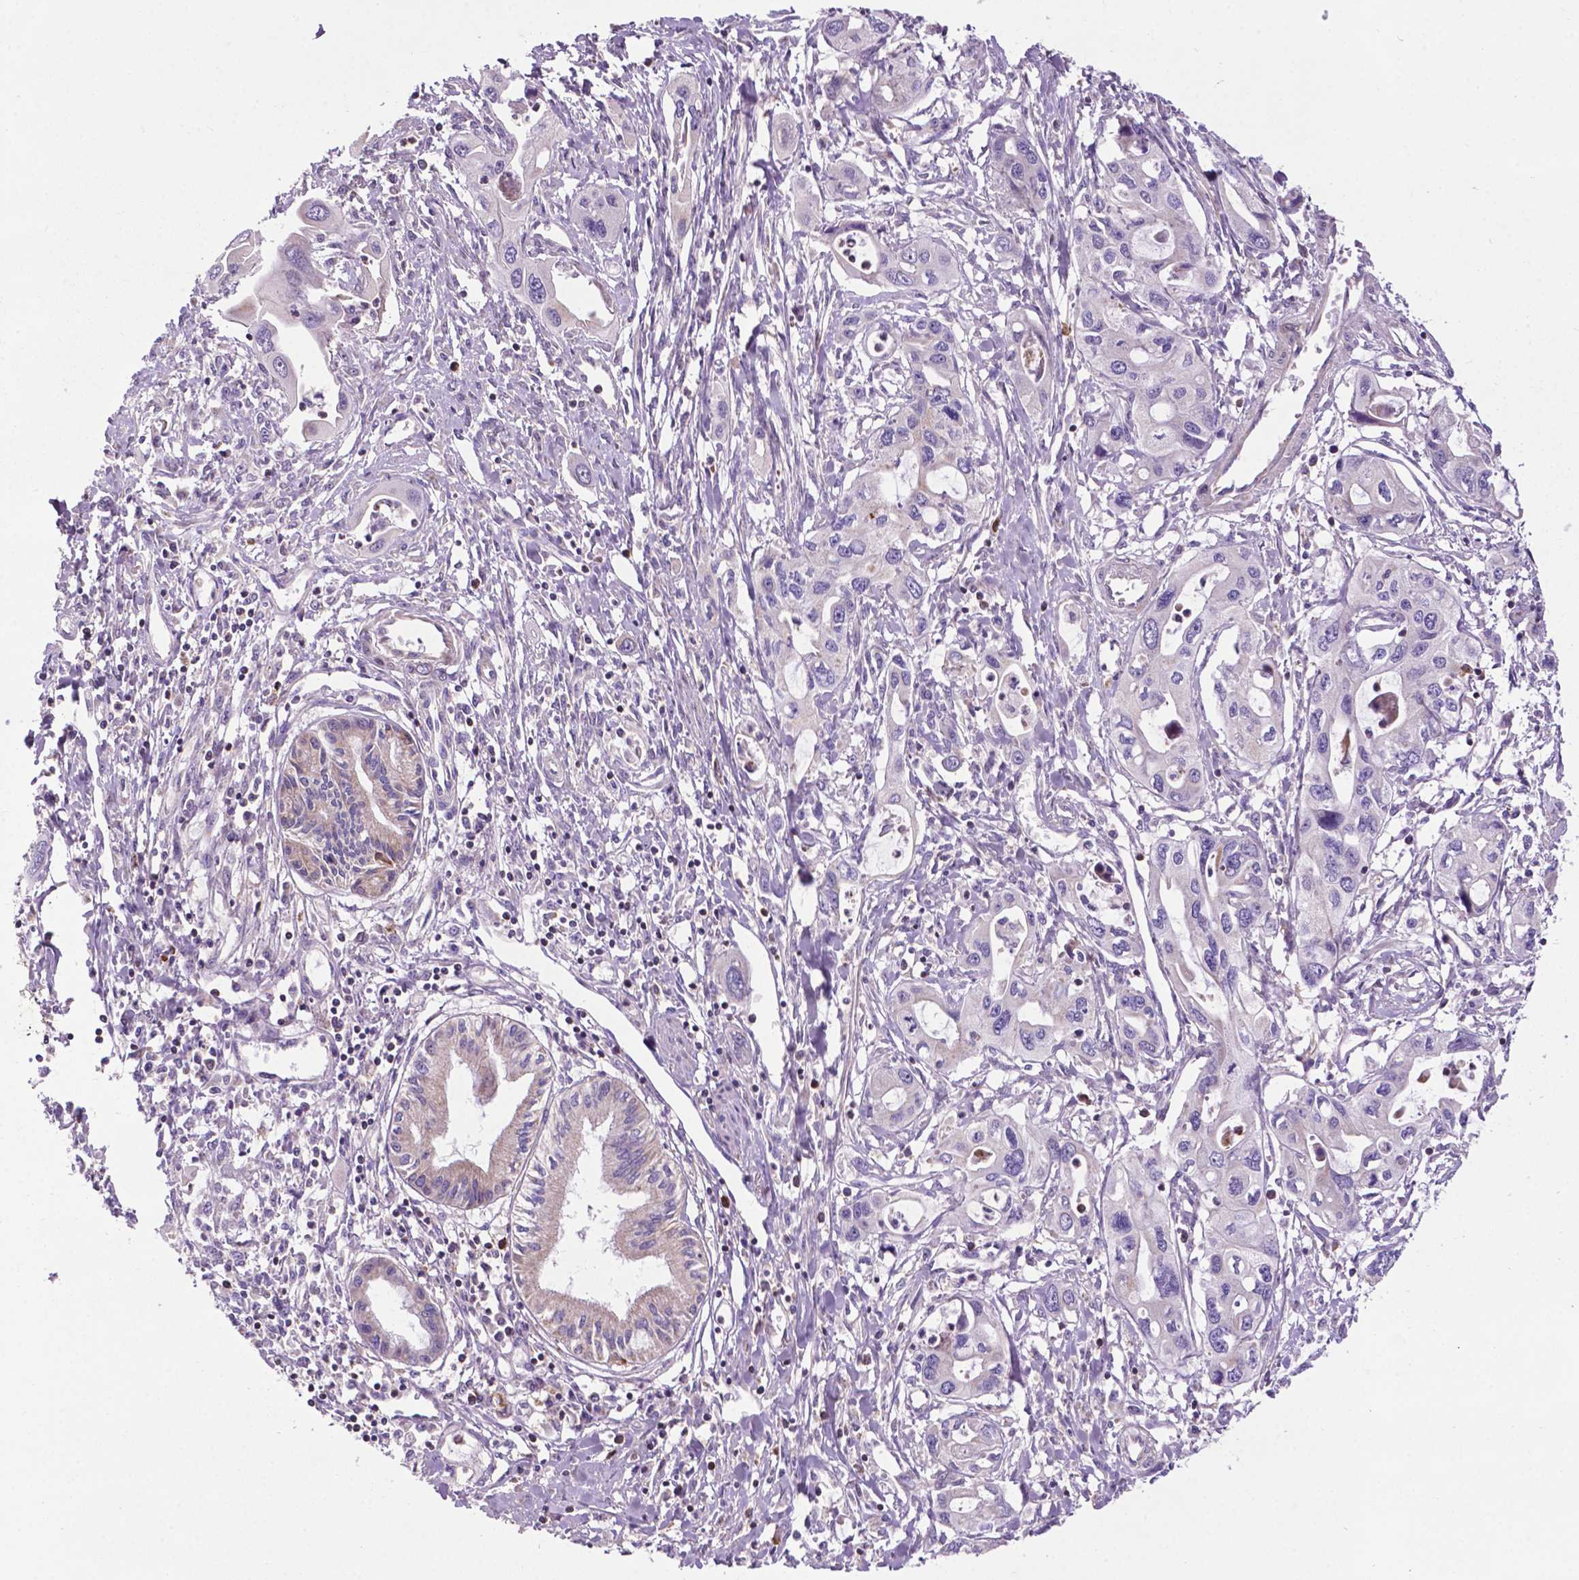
{"staining": {"intensity": "negative", "quantity": "none", "location": "none"}, "tissue": "pancreatic cancer", "cell_type": "Tumor cells", "image_type": "cancer", "snomed": [{"axis": "morphology", "description": "Adenocarcinoma, NOS"}, {"axis": "topography", "description": "Pancreas"}], "caption": "Tumor cells show no significant positivity in pancreatic cancer (adenocarcinoma).", "gene": "SPNS2", "patient": {"sex": "male", "age": 60}}